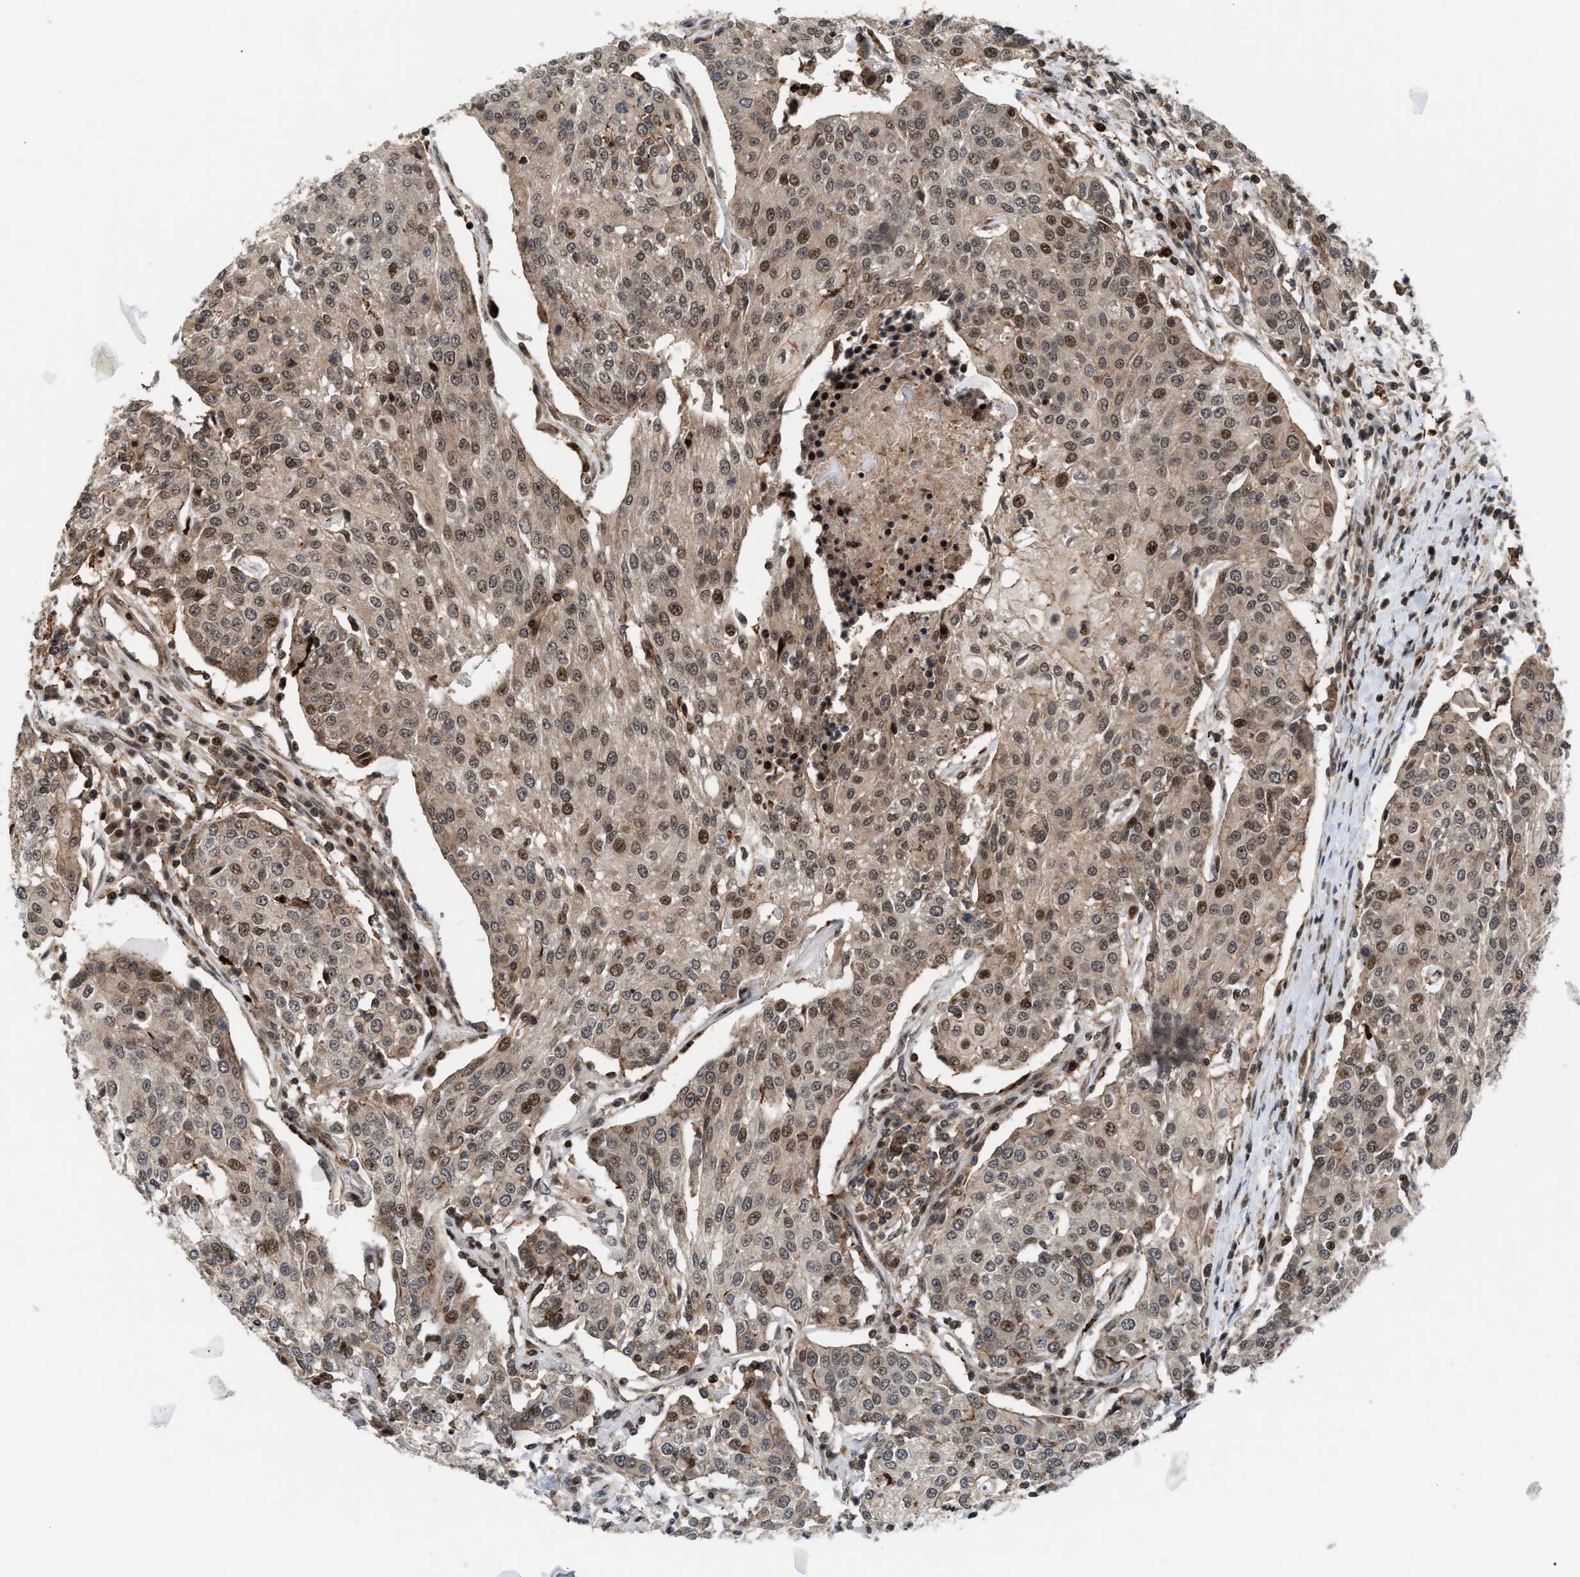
{"staining": {"intensity": "moderate", "quantity": "<25%", "location": "cytoplasmic/membranous,nuclear"}, "tissue": "urothelial cancer", "cell_type": "Tumor cells", "image_type": "cancer", "snomed": [{"axis": "morphology", "description": "Urothelial carcinoma, High grade"}, {"axis": "topography", "description": "Urinary bladder"}], "caption": "Protein expression analysis of urothelial carcinoma (high-grade) demonstrates moderate cytoplasmic/membranous and nuclear positivity in about <25% of tumor cells.", "gene": "STAU2", "patient": {"sex": "female", "age": 85}}